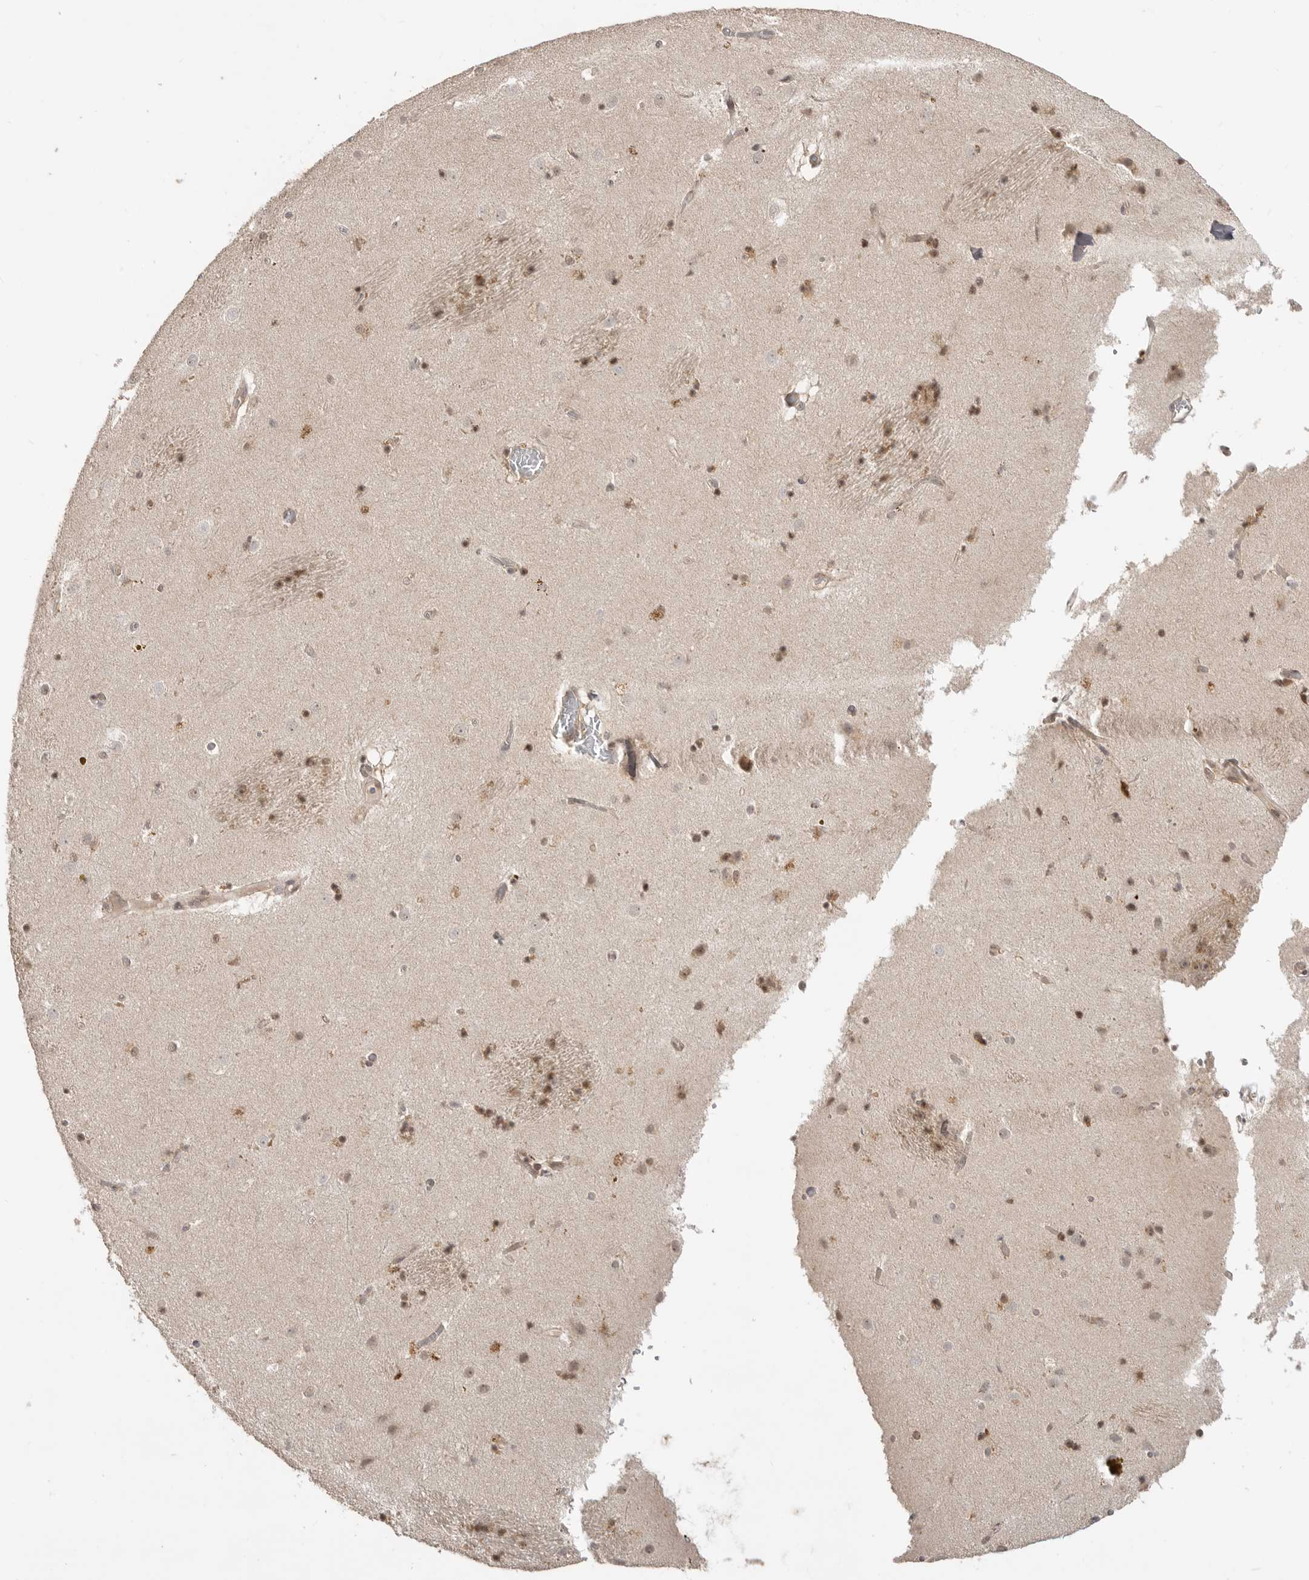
{"staining": {"intensity": "moderate", "quantity": "25%-75%", "location": "cytoplasmic/membranous,nuclear"}, "tissue": "caudate", "cell_type": "Glial cells", "image_type": "normal", "snomed": [{"axis": "morphology", "description": "Normal tissue, NOS"}, {"axis": "topography", "description": "Lateral ventricle wall"}], "caption": "DAB immunohistochemical staining of unremarkable human caudate displays moderate cytoplasmic/membranous,nuclear protein positivity in about 25%-75% of glial cells. The staining was performed using DAB, with brown indicating positive protein expression. Nuclei are stained blue with hematoxylin.", "gene": "ALKAL1", "patient": {"sex": "male", "age": 70}}